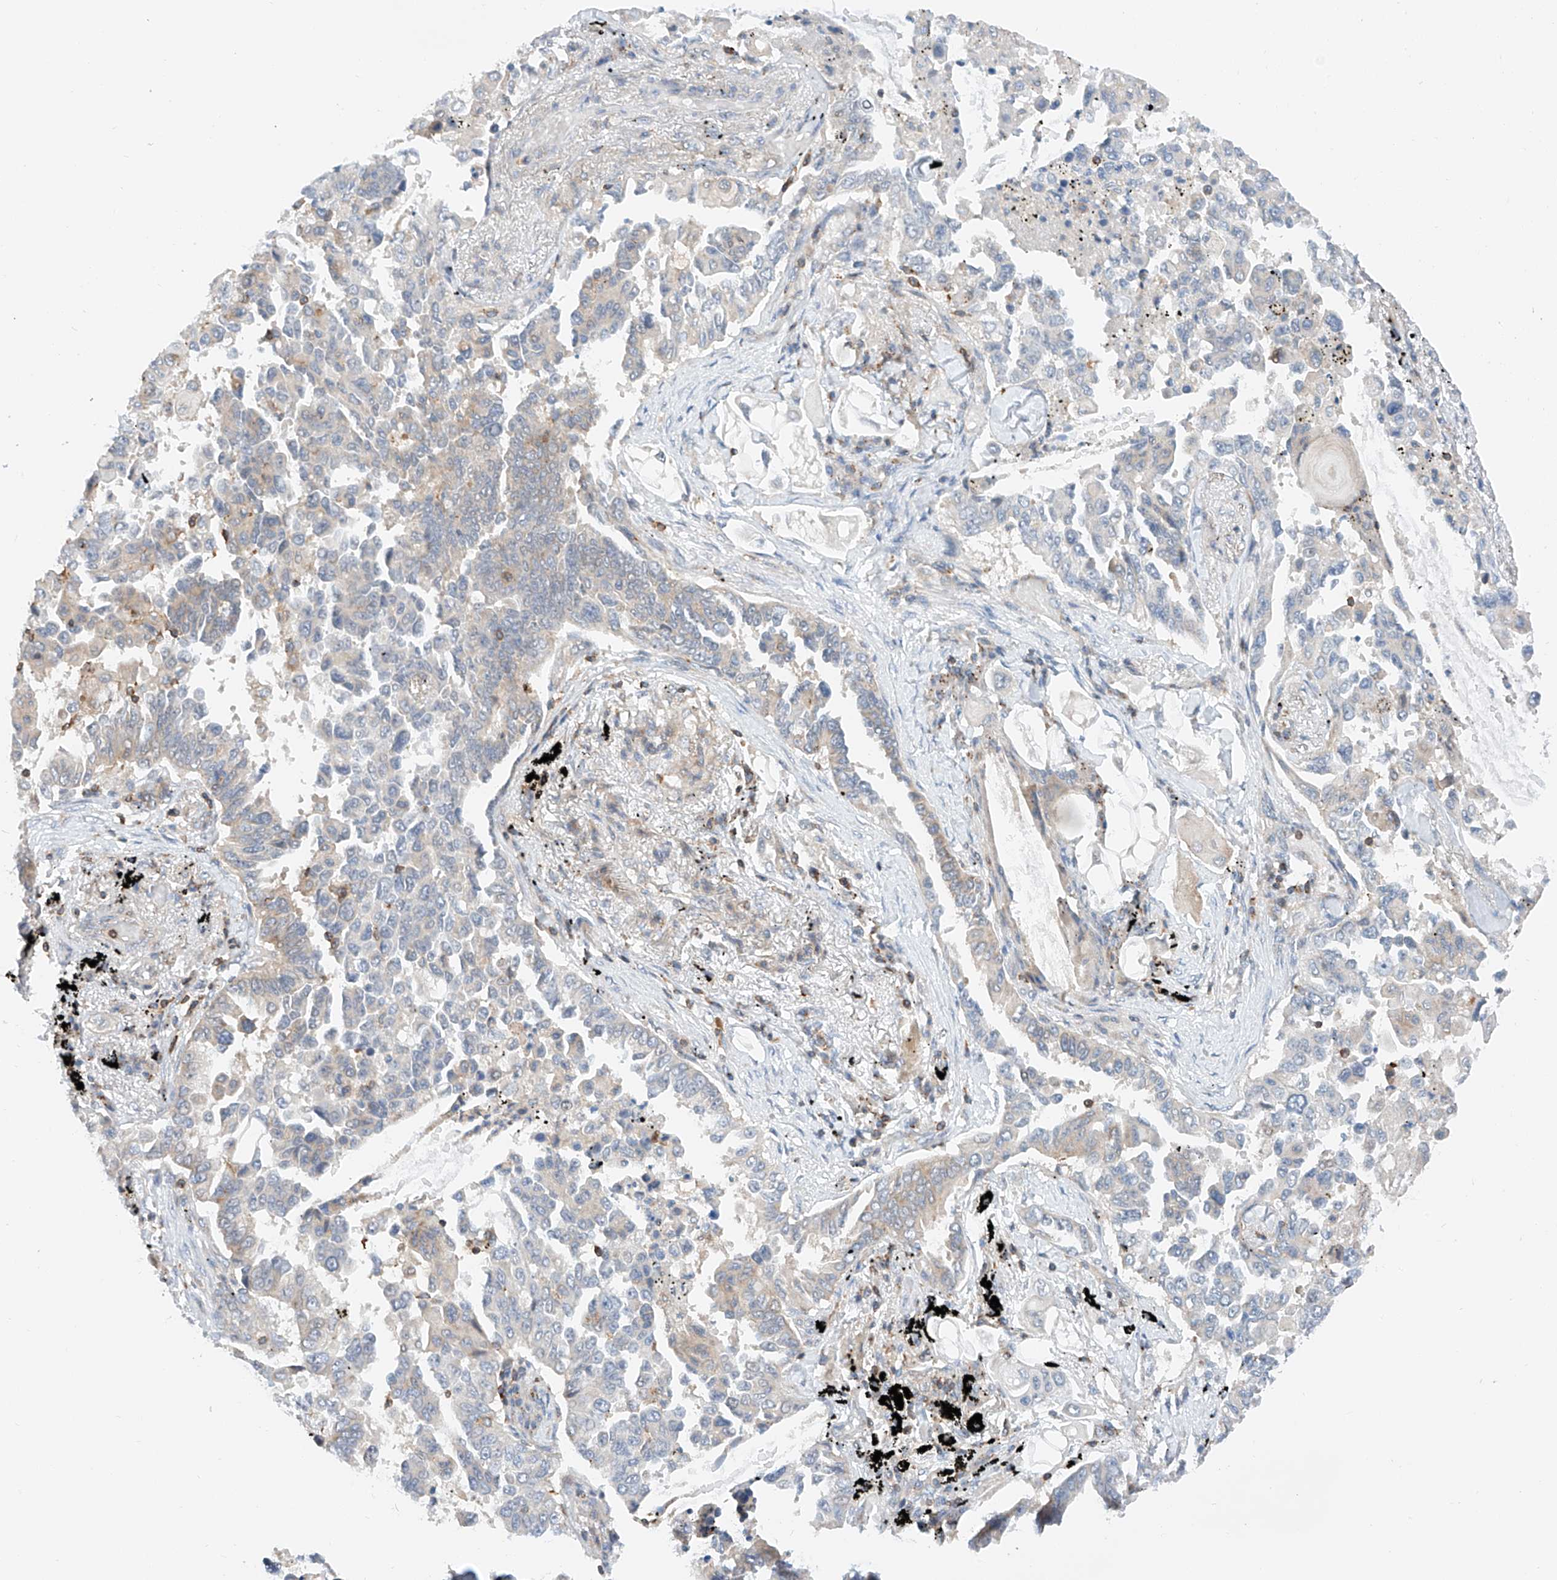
{"staining": {"intensity": "weak", "quantity": "<25%", "location": "cytoplasmic/membranous"}, "tissue": "lung cancer", "cell_type": "Tumor cells", "image_type": "cancer", "snomed": [{"axis": "morphology", "description": "Adenocarcinoma, NOS"}, {"axis": "topography", "description": "Lung"}], "caption": "A high-resolution photomicrograph shows IHC staining of lung adenocarcinoma, which exhibits no significant positivity in tumor cells.", "gene": "MFN2", "patient": {"sex": "female", "age": 67}}